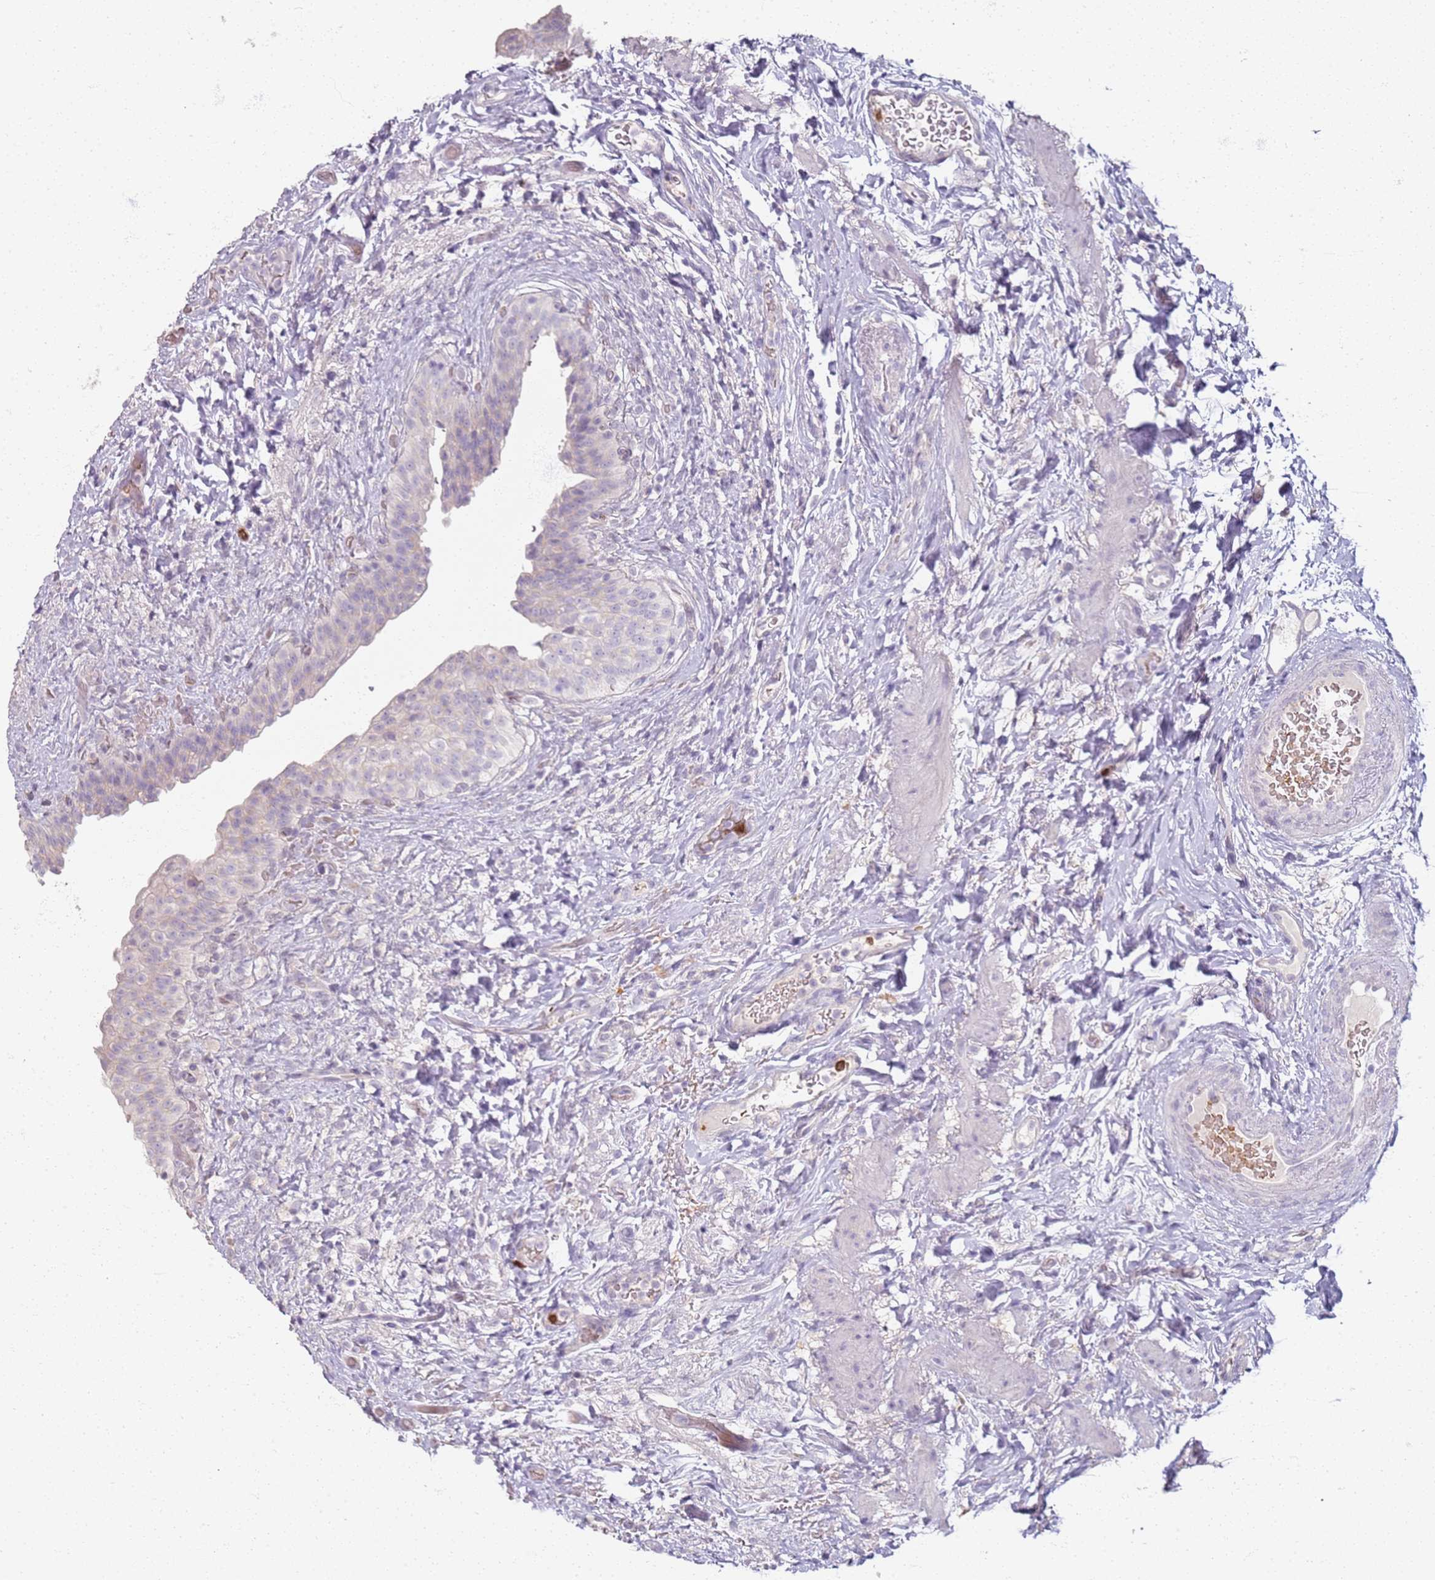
{"staining": {"intensity": "negative", "quantity": "none", "location": "none"}, "tissue": "urinary bladder", "cell_type": "Urothelial cells", "image_type": "normal", "snomed": [{"axis": "morphology", "description": "Normal tissue, NOS"}, {"axis": "topography", "description": "Urinary bladder"}], "caption": "Urothelial cells are negative for protein expression in normal human urinary bladder. (DAB IHC with hematoxylin counter stain).", "gene": "CD40LG", "patient": {"sex": "male", "age": 69}}